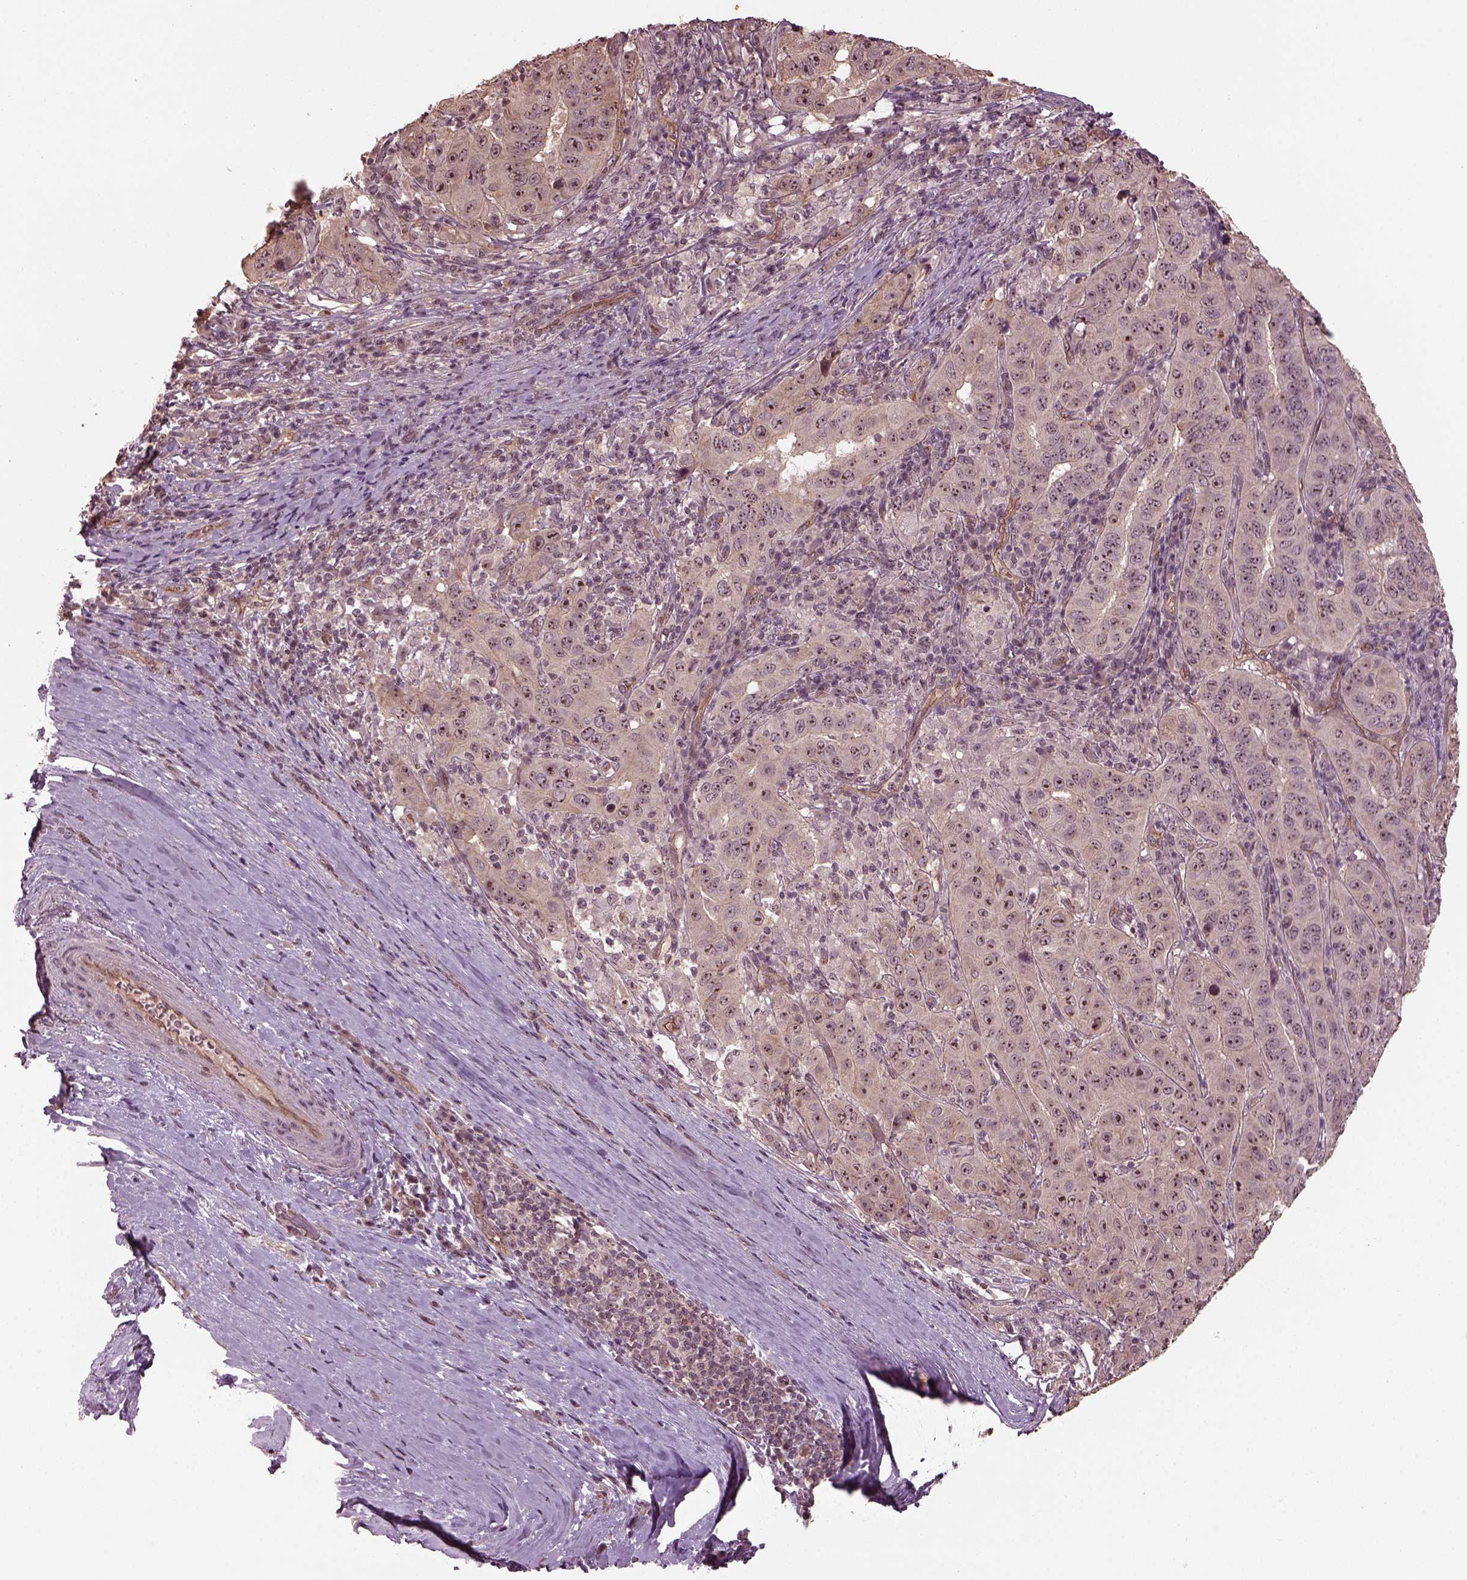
{"staining": {"intensity": "moderate", "quantity": ">75%", "location": "cytoplasmic/membranous,nuclear"}, "tissue": "pancreatic cancer", "cell_type": "Tumor cells", "image_type": "cancer", "snomed": [{"axis": "morphology", "description": "Adenocarcinoma, NOS"}, {"axis": "topography", "description": "Pancreas"}], "caption": "Approximately >75% of tumor cells in human pancreatic cancer (adenocarcinoma) show moderate cytoplasmic/membranous and nuclear protein positivity as visualized by brown immunohistochemical staining.", "gene": "GNRH1", "patient": {"sex": "male", "age": 63}}